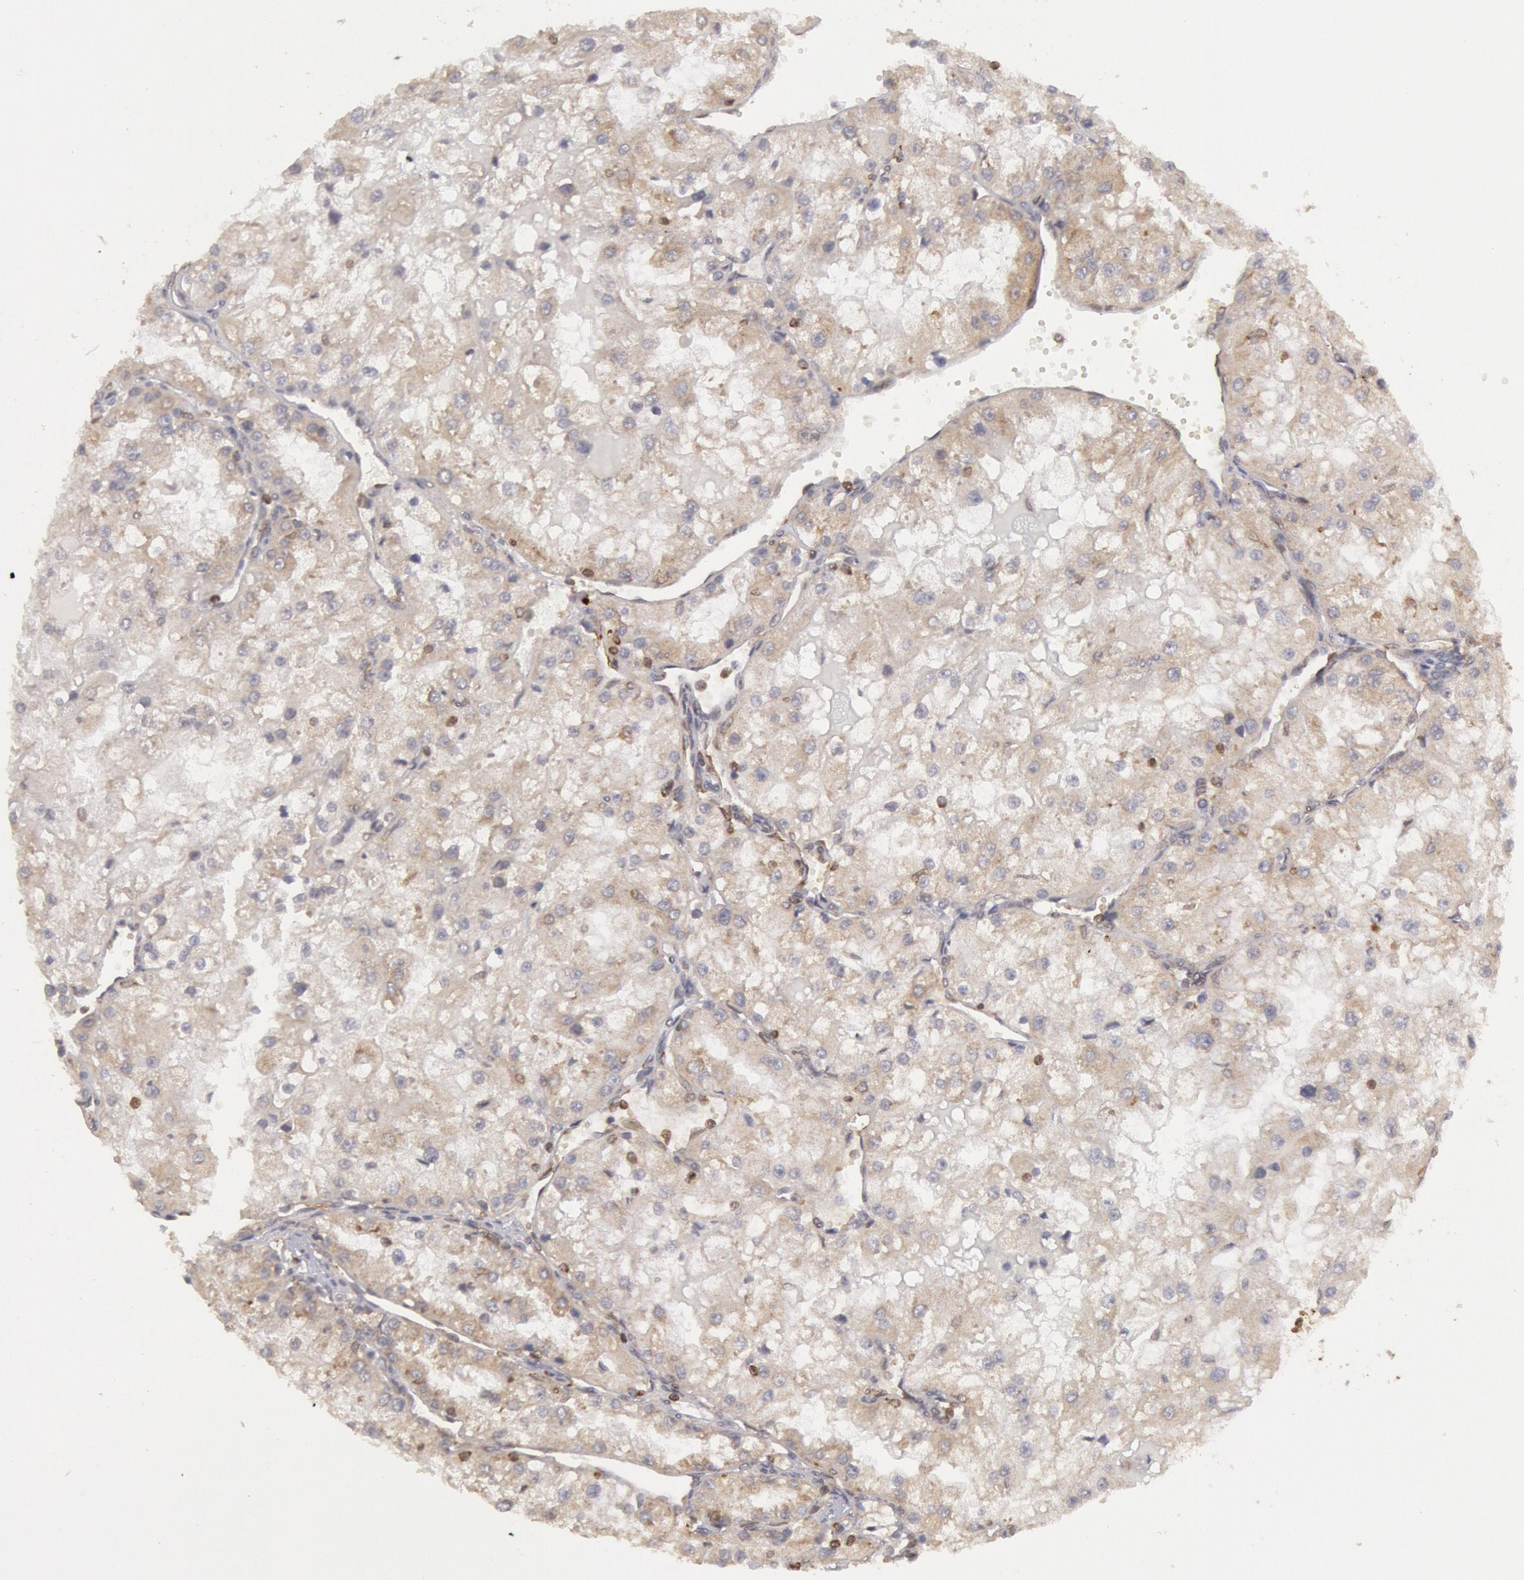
{"staining": {"intensity": "weak", "quantity": "<25%", "location": "cytoplasmic/membranous"}, "tissue": "renal cancer", "cell_type": "Tumor cells", "image_type": "cancer", "snomed": [{"axis": "morphology", "description": "Adenocarcinoma, NOS"}, {"axis": "topography", "description": "Kidney"}], "caption": "An immunohistochemistry photomicrograph of renal adenocarcinoma is shown. There is no staining in tumor cells of renal adenocarcinoma.", "gene": "TAP2", "patient": {"sex": "female", "age": 74}}